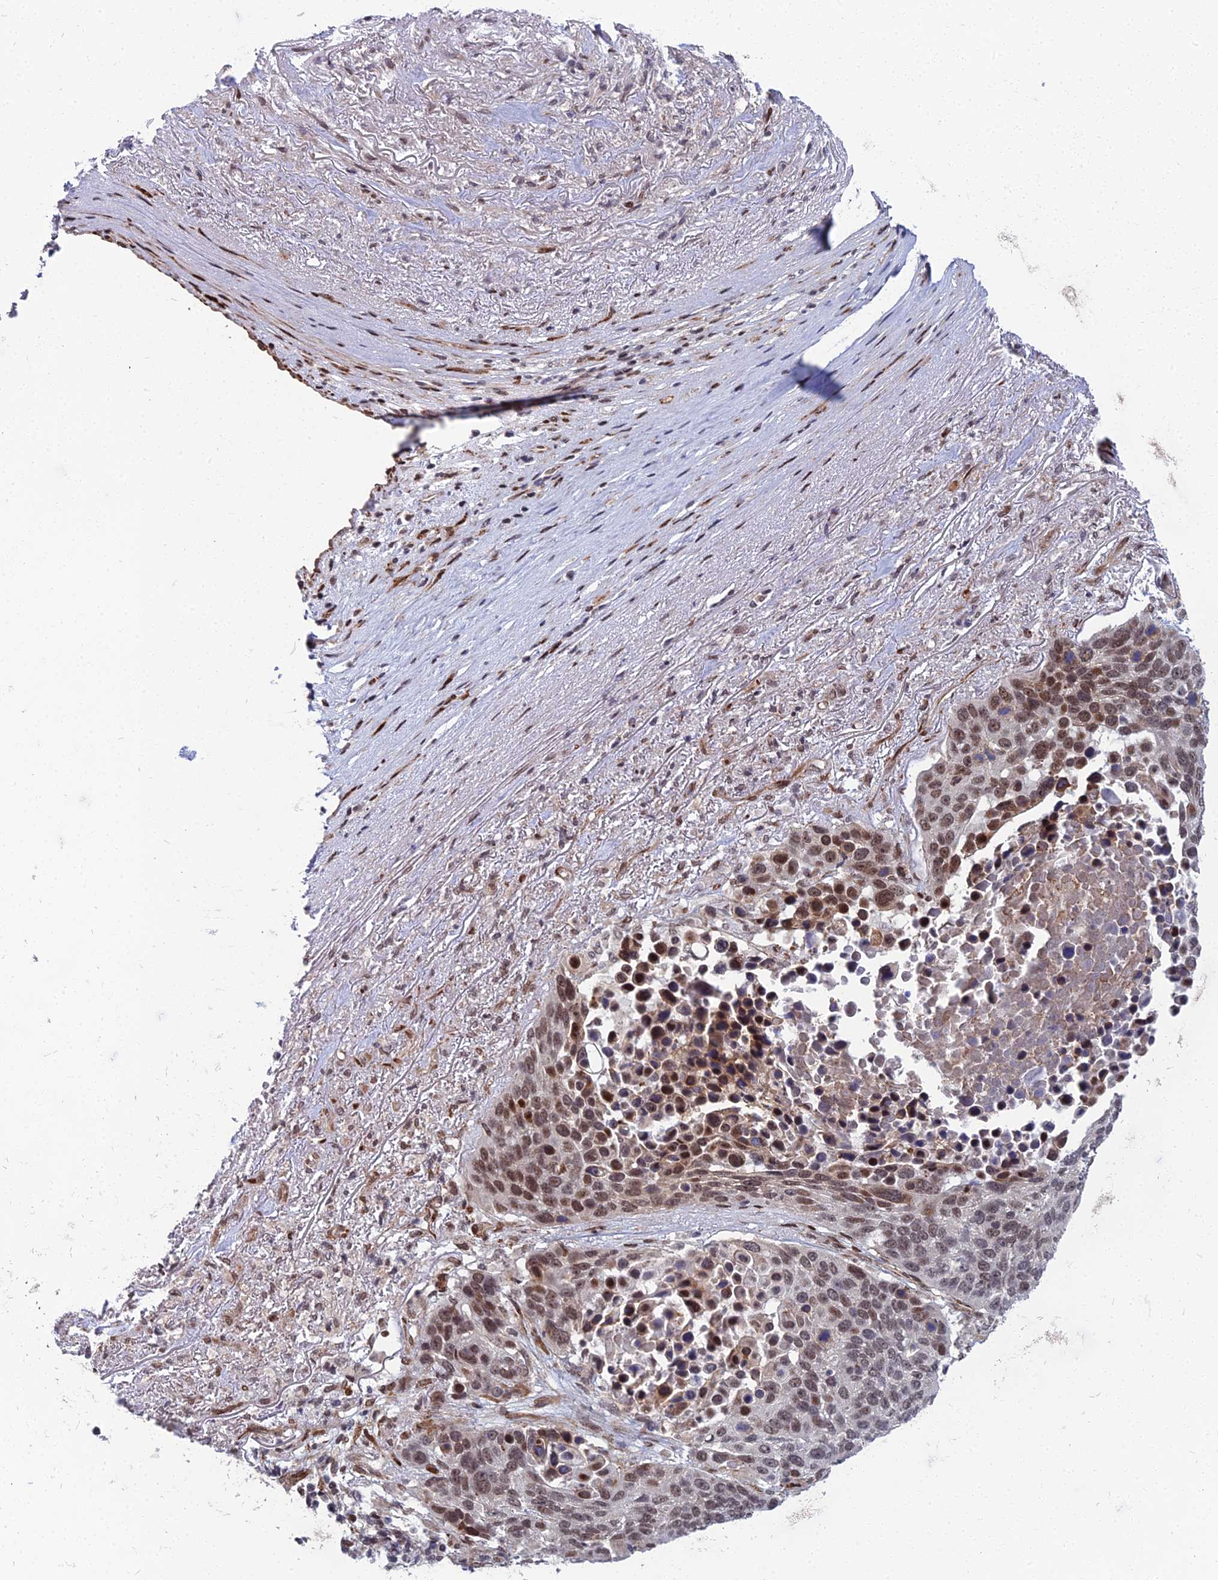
{"staining": {"intensity": "moderate", "quantity": ">75%", "location": "nuclear"}, "tissue": "lung cancer", "cell_type": "Tumor cells", "image_type": "cancer", "snomed": [{"axis": "morphology", "description": "Normal tissue, NOS"}, {"axis": "morphology", "description": "Squamous cell carcinoma, NOS"}, {"axis": "topography", "description": "Lymph node"}, {"axis": "topography", "description": "Lung"}], "caption": "Human lung squamous cell carcinoma stained with a brown dye reveals moderate nuclear positive staining in about >75% of tumor cells.", "gene": "ZNF668", "patient": {"sex": "male", "age": 66}}